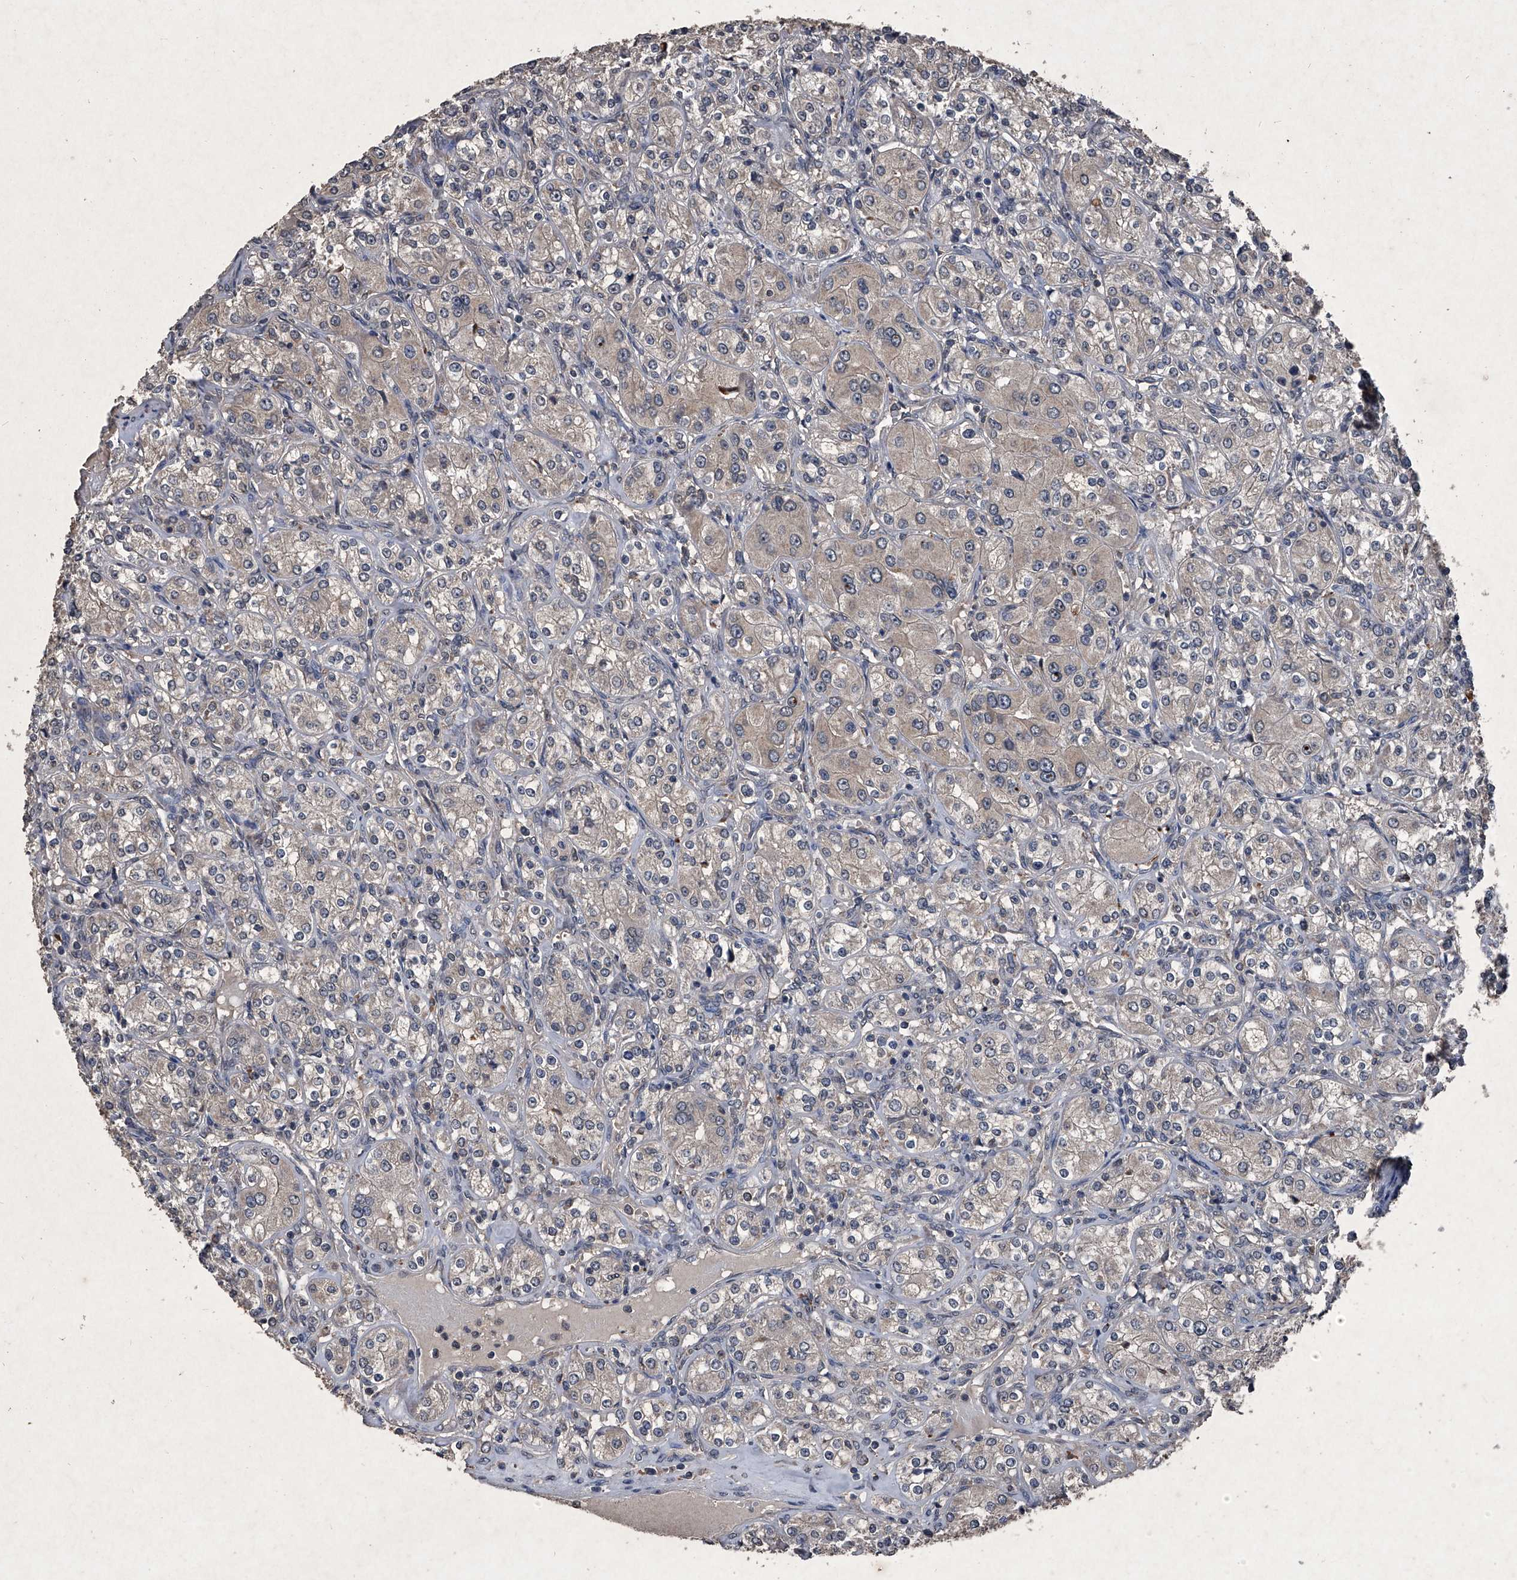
{"staining": {"intensity": "negative", "quantity": "none", "location": "none"}, "tissue": "renal cancer", "cell_type": "Tumor cells", "image_type": "cancer", "snomed": [{"axis": "morphology", "description": "Adenocarcinoma, NOS"}, {"axis": "topography", "description": "Kidney"}], "caption": "A histopathology image of human renal cancer is negative for staining in tumor cells.", "gene": "MAPKAP1", "patient": {"sex": "male", "age": 77}}